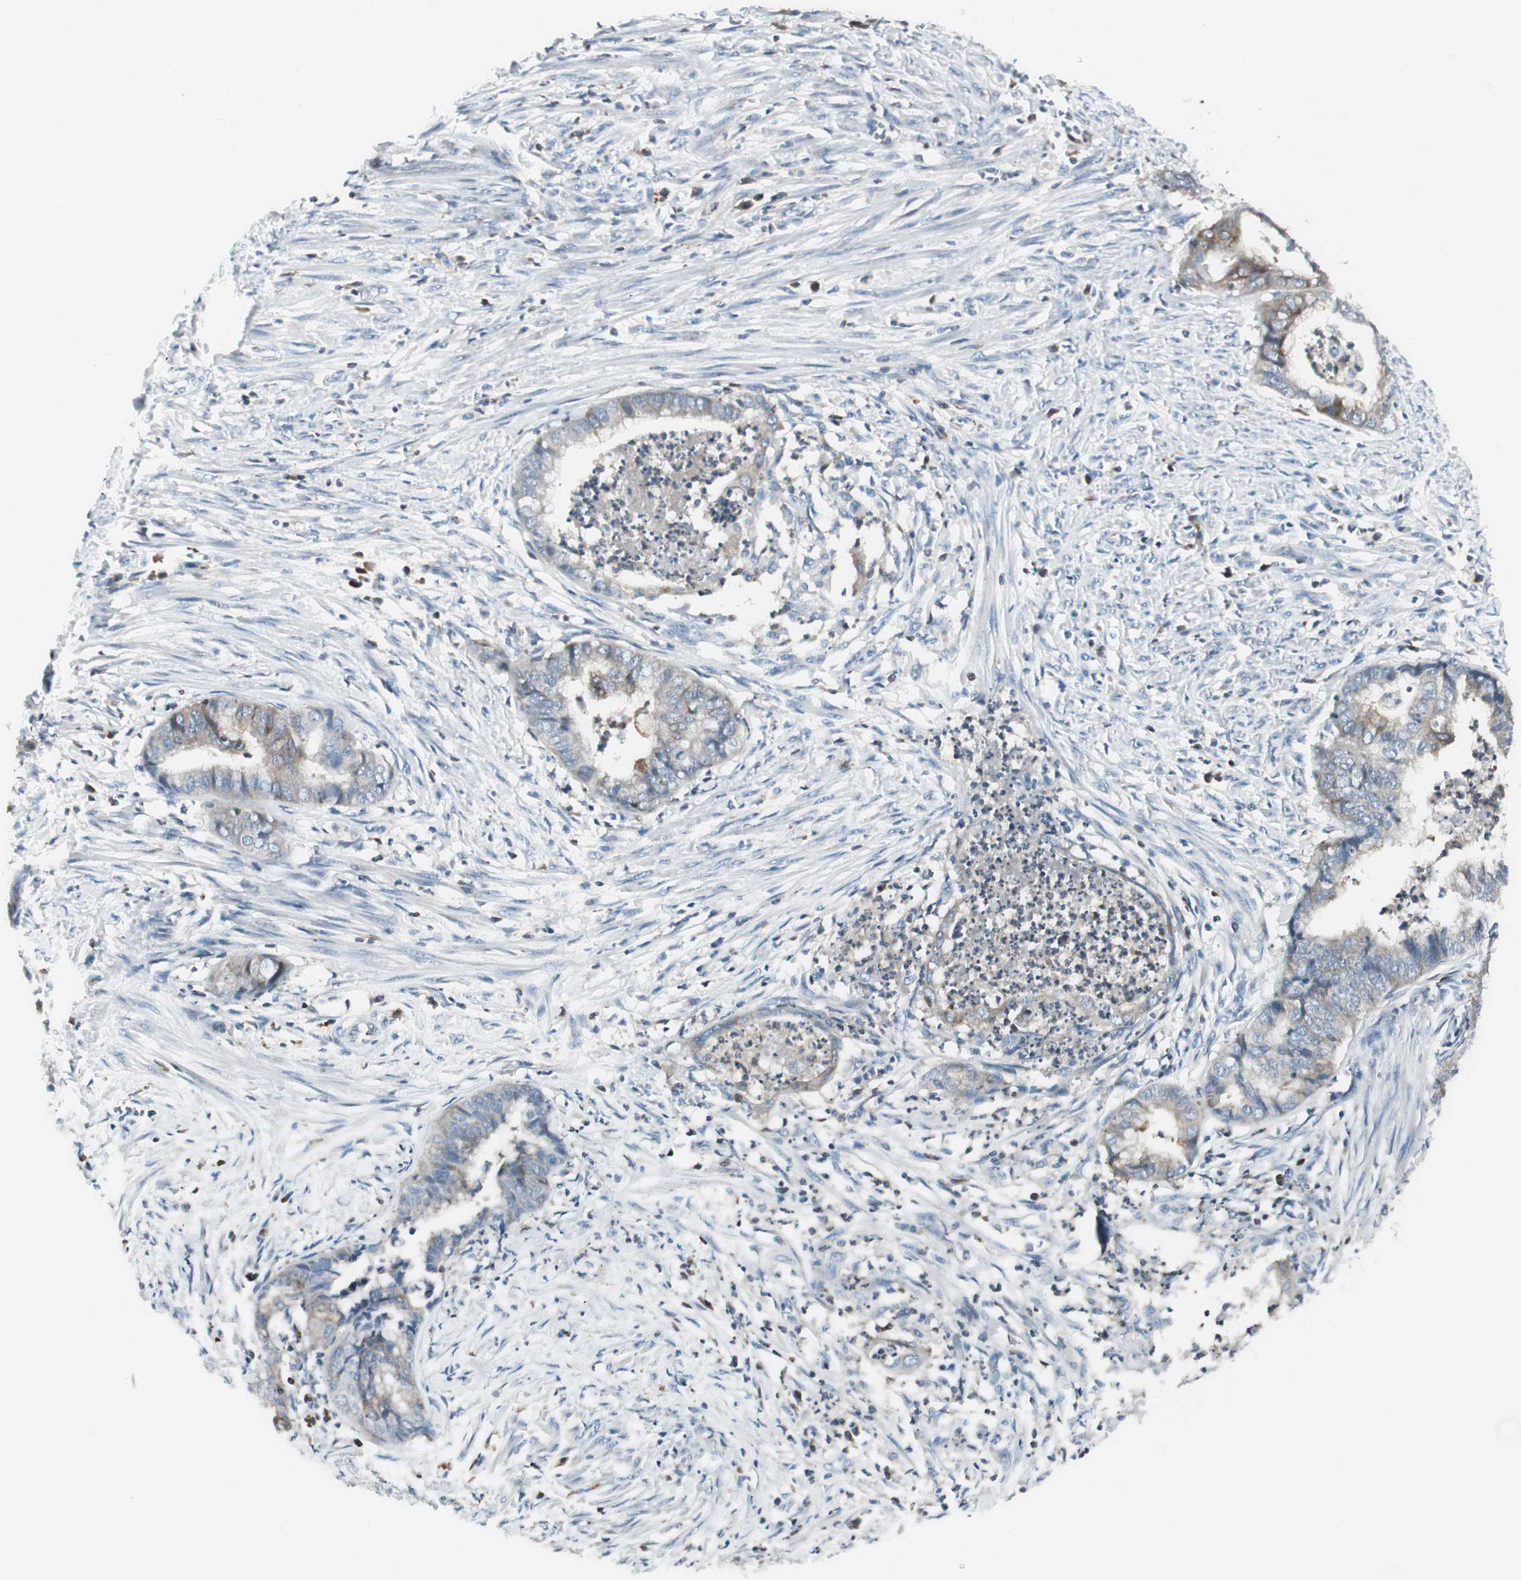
{"staining": {"intensity": "weak", "quantity": "25%-75%", "location": "cytoplasmic/membranous"}, "tissue": "endometrial cancer", "cell_type": "Tumor cells", "image_type": "cancer", "snomed": [{"axis": "morphology", "description": "Necrosis, NOS"}, {"axis": "morphology", "description": "Adenocarcinoma, NOS"}, {"axis": "topography", "description": "Endometrium"}], "caption": "A high-resolution image shows immunohistochemistry (IHC) staining of endometrial cancer (adenocarcinoma), which exhibits weak cytoplasmic/membranous staining in about 25%-75% of tumor cells. Using DAB (brown) and hematoxylin (blue) stains, captured at high magnification using brightfield microscopy.", "gene": "SLC9A3R1", "patient": {"sex": "female", "age": 79}}